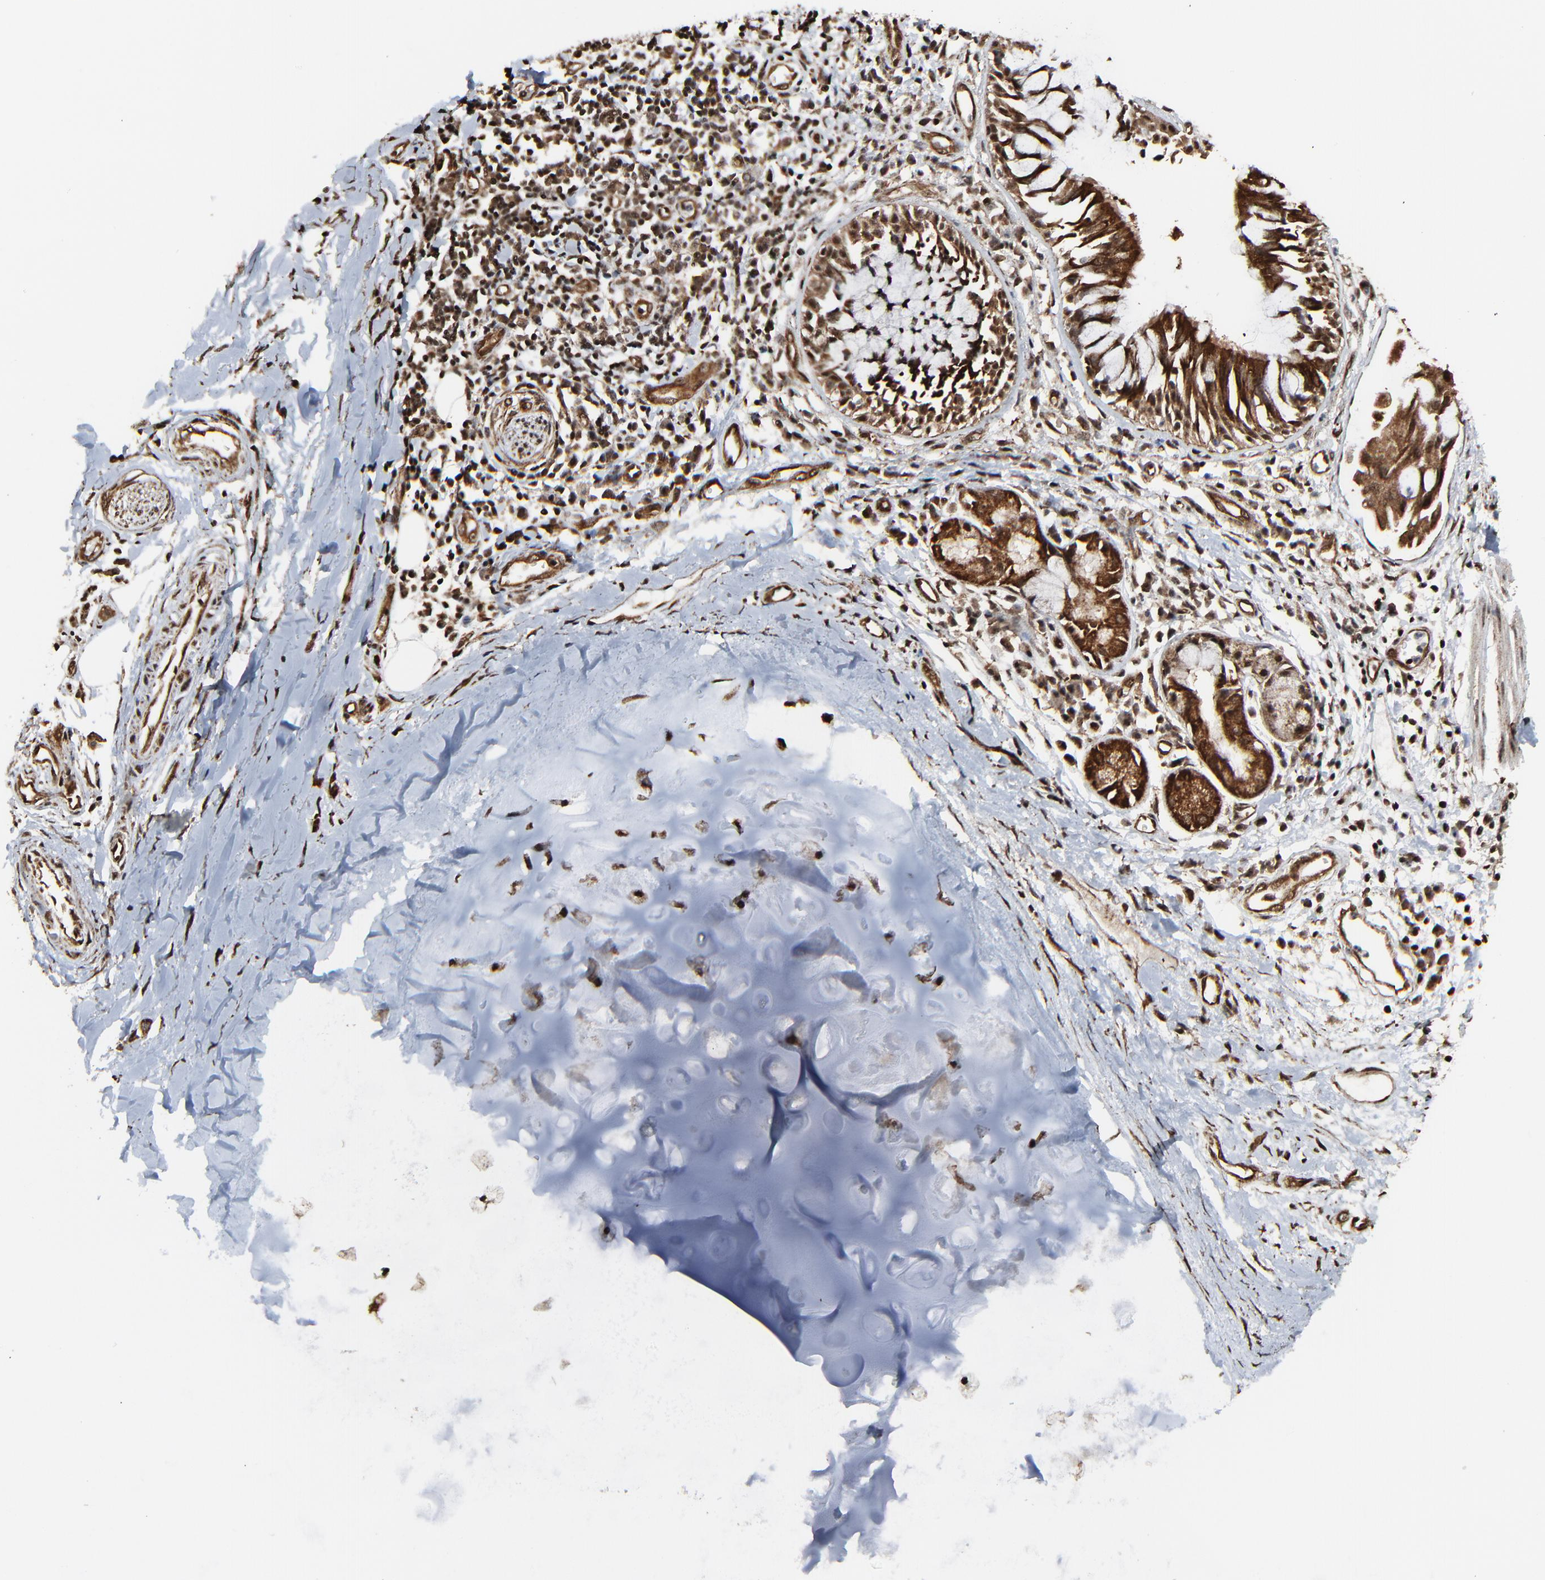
{"staining": {"intensity": "strong", "quantity": ">75%", "location": "cytoplasmic/membranous"}, "tissue": "adipose tissue", "cell_type": "Adipocytes", "image_type": "normal", "snomed": [{"axis": "morphology", "description": "Normal tissue, NOS"}, {"axis": "morphology", "description": "Adenocarcinoma, NOS"}, {"axis": "topography", "description": "Cartilage tissue"}, {"axis": "topography", "description": "Bronchus"}, {"axis": "topography", "description": "Lung"}], "caption": "Brown immunohistochemical staining in benign human adipose tissue reveals strong cytoplasmic/membranous positivity in approximately >75% of adipocytes.", "gene": "RHOJ", "patient": {"sex": "female", "age": 67}}